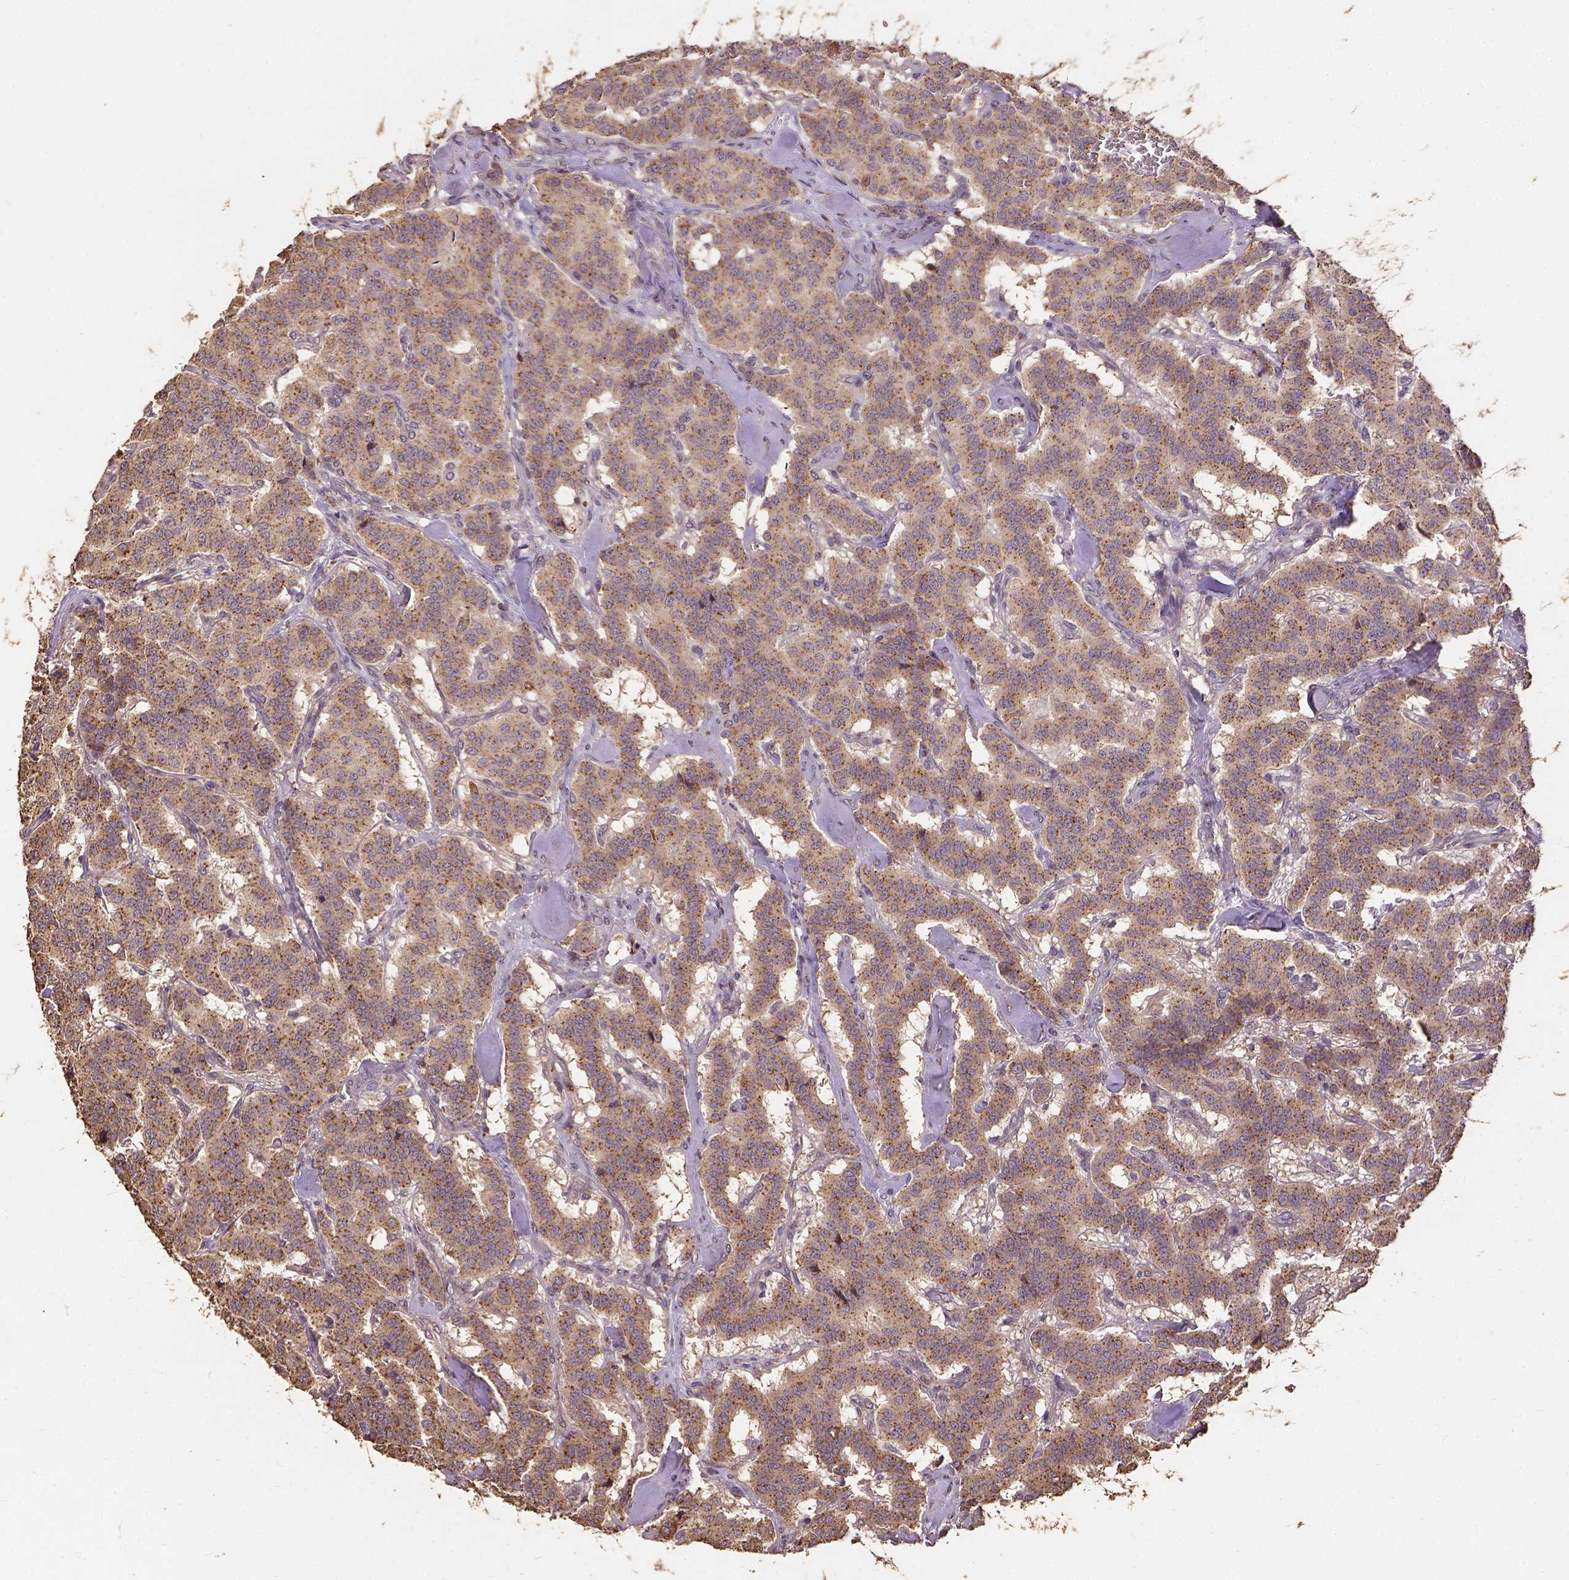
{"staining": {"intensity": "moderate", "quantity": ">75%", "location": "cytoplasmic/membranous"}, "tissue": "carcinoid", "cell_type": "Tumor cells", "image_type": "cancer", "snomed": [{"axis": "morphology", "description": "Normal tissue, NOS"}, {"axis": "morphology", "description": "Carcinoid, malignant, NOS"}, {"axis": "topography", "description": "Lung"}], "caption": "The image demonstrates staining of malignant carcinoid, revealing moderate cytoplasmic/membranous protein positivity (brown color) within tumor cells.", "gene": "ATP1B3", "patient": {"sex": "female", "age": 46}}